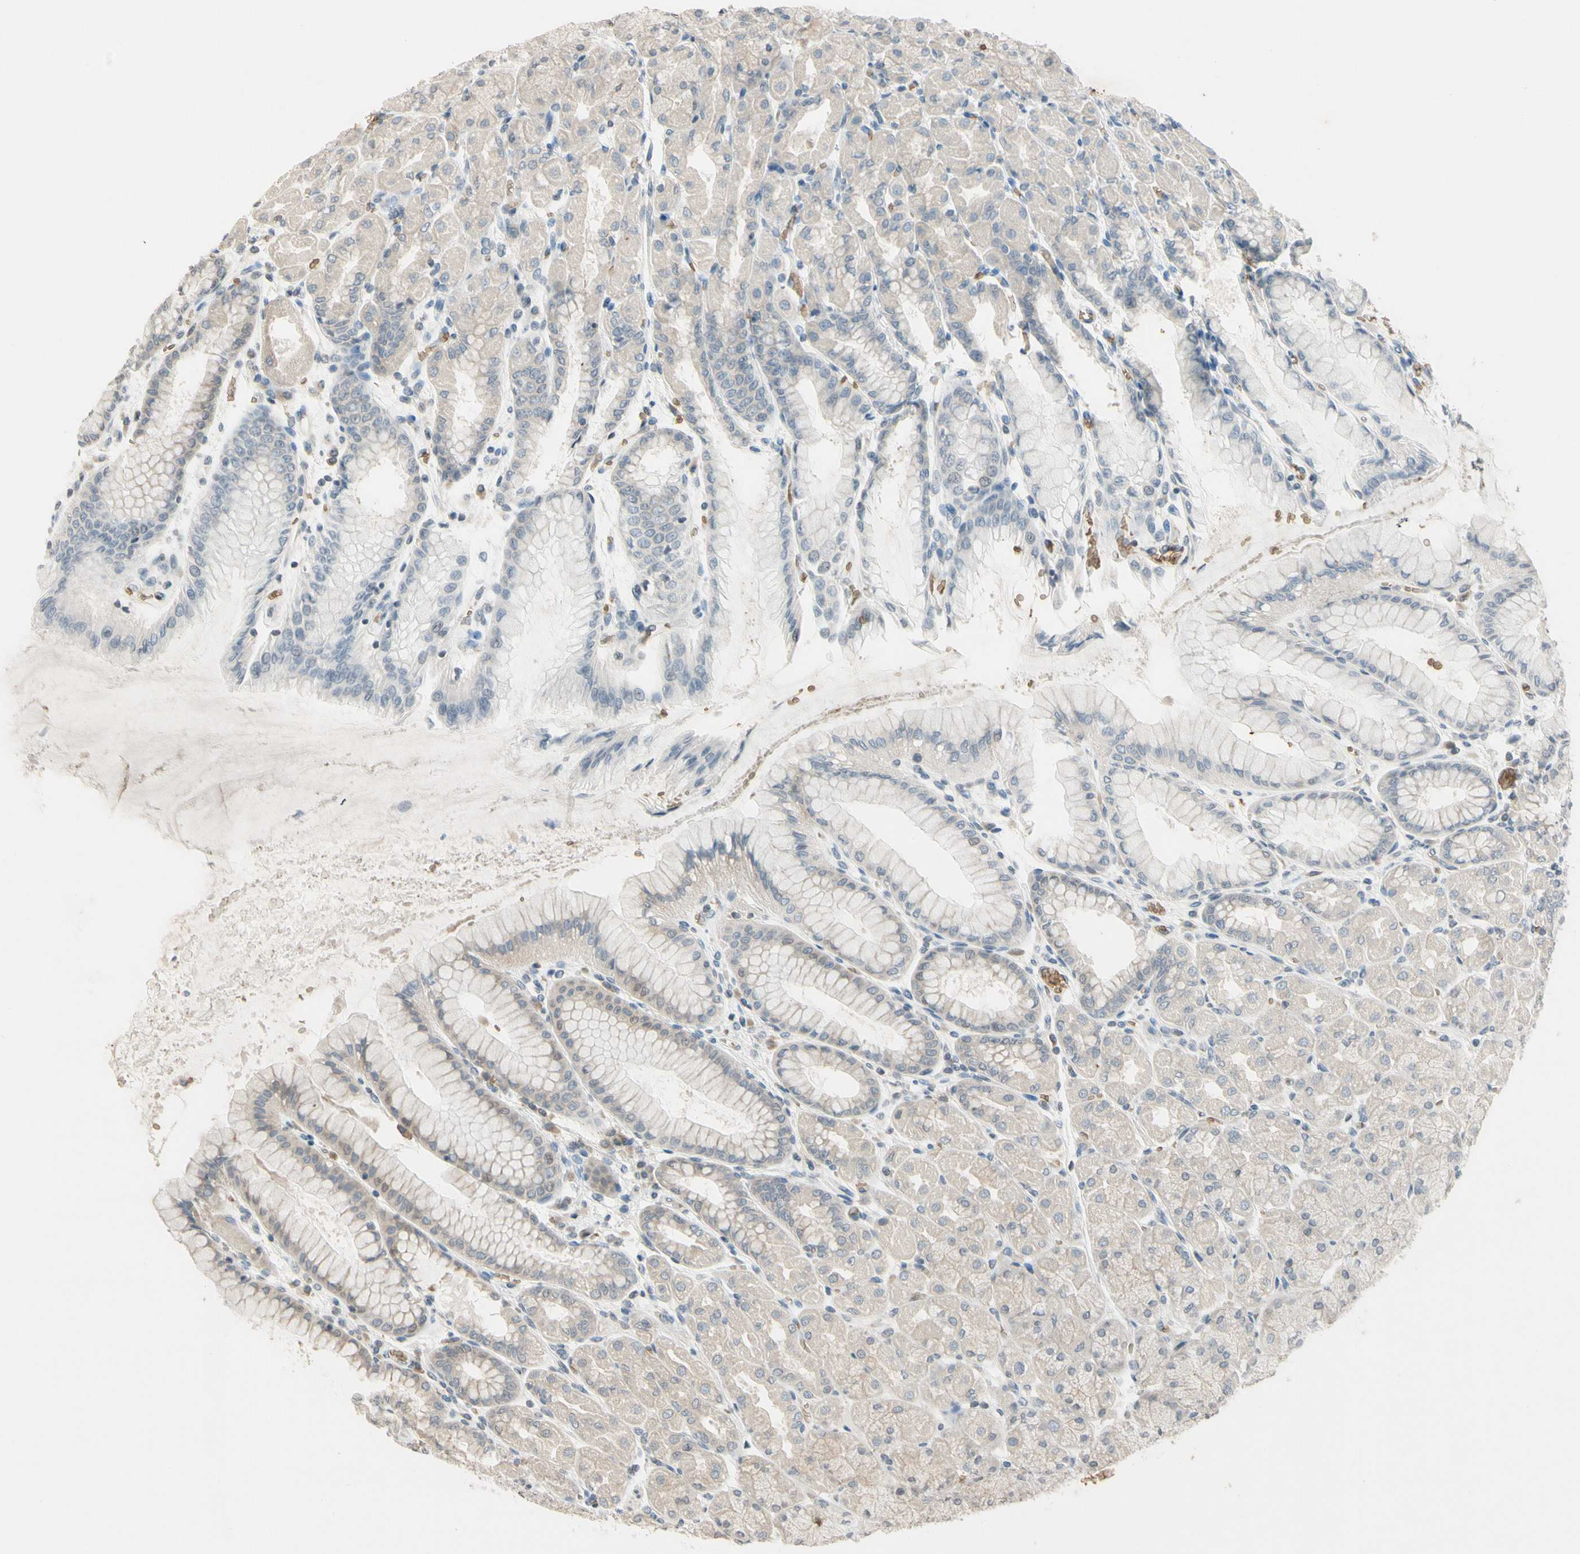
{"staining": {"intensity": "weak", "quantity": "25%-75%", "location": "cytoplasmic/membranous"}, "tissue": "stomach", "cell_type": "Glandular cells", "image_type": "normal", "snomed": [{"axis": "morphology", "description": "Normal tissue, NOS"}, {"axis": "topography", "description": "Stomach, upper"}], "caption": "High-magnification brightfield microscopy of unremarkable stomach stained with DAB (brown) and counterstained with hematoxylin (blue). glandular cells exhibit weak cytoplasmic/membranous positivity is appreciated in about25%-75% of cells. (Brightfield microscopy of DAB IHC at high magnification).", "gene": "GYPC", "patient": {"sex": "female", "age": 56}}